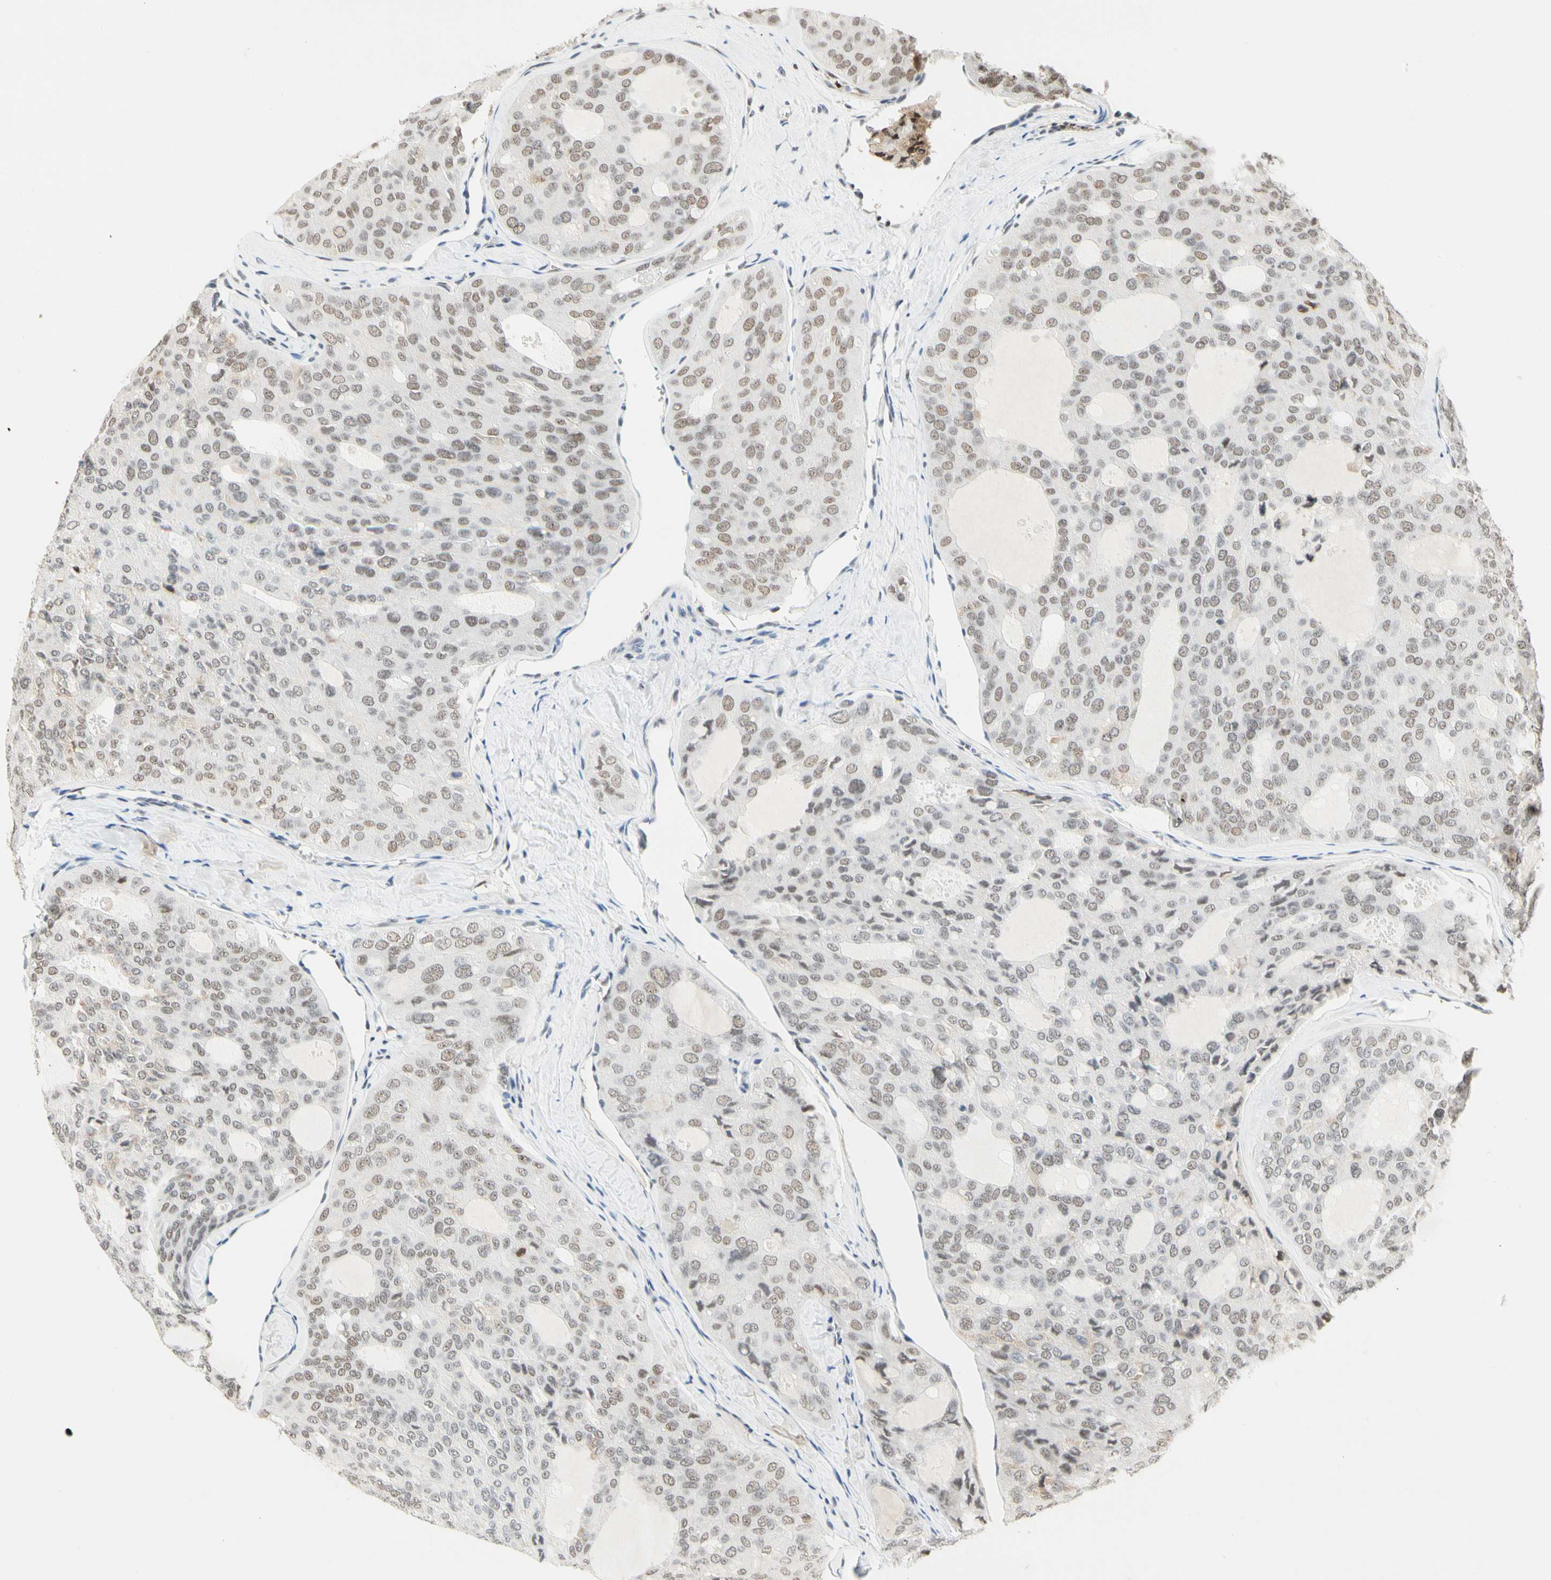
{"staining": {"intensity": "weak", "quantity": ">75%", "location": "nuclear"}, "tissue": "thyroid cancer", "cell_type": "Tumor cells", "image_type": "cancer", "snomed": [{"axis": "morphology", "description": "Follicular adenoma carcinoma, NOS"}, {"axis": "topography", "description": "Thyroid gland"}], "caption": "Immunohistochemical staining of human thyroid cancer displays low levels of weak nuclear staining in approximately >75% of tumor cells.", "gene": "ZSCAN16", "patient": {"sex": "male", "age": 75}}